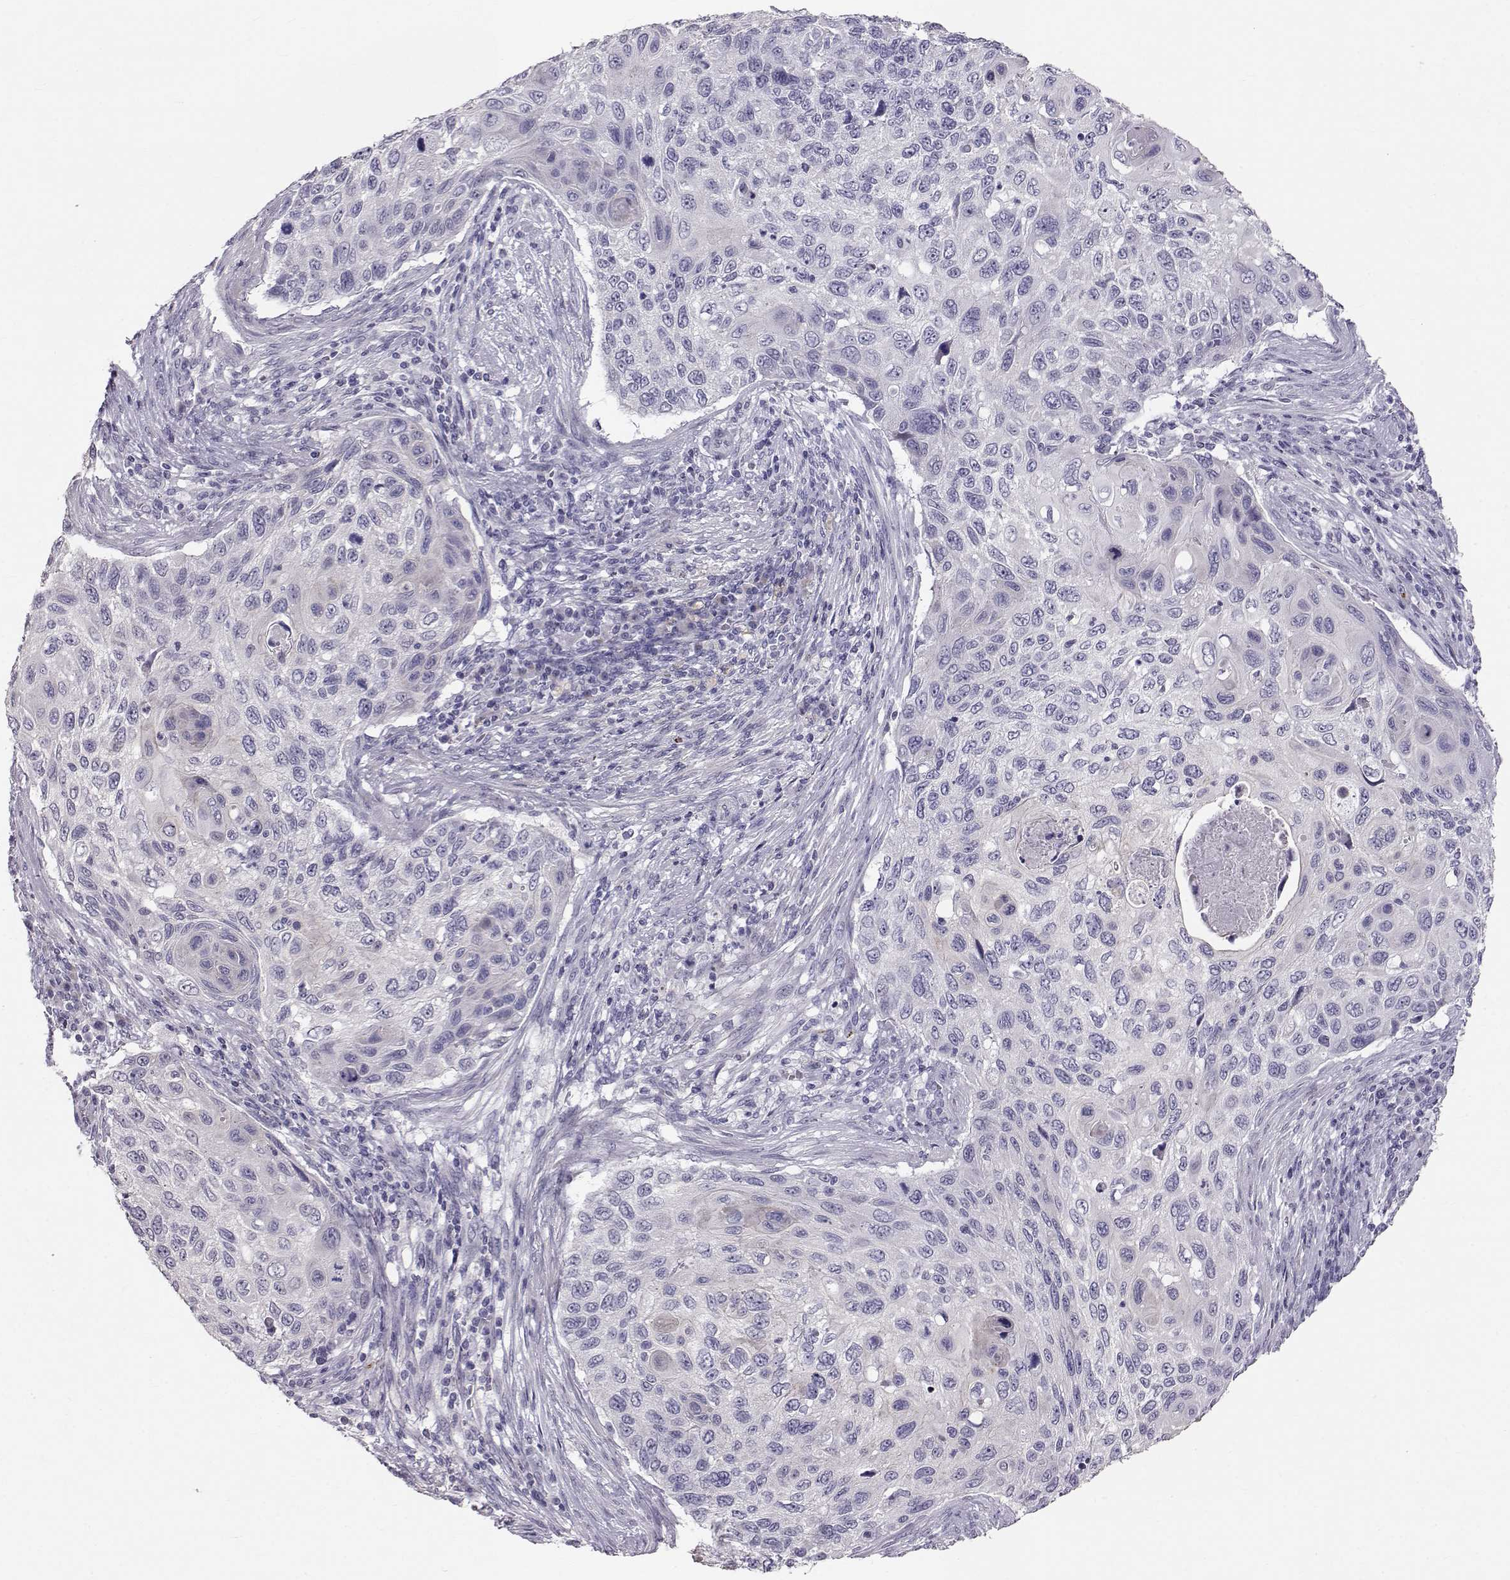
{"staining": {"intensity": "negative", "quantity": "none", "location": "none"}, "tissue": "cervical cancer", "cell_type": "Tumor cells", "image_type": "cancer", "snomed": [{"axis": "morphology", "description": "Squamous cell carcinoma, NOS"}, {"axis": "topography", "description": "Cervix"}], "caption": "An IHC image of cervical squamous cell carcinoma is shown. There is no staining in tumor cells of cervical squamous cell carcinoma.", "gene": "RD3", "patient": {"sex": "female", "age": 70}}